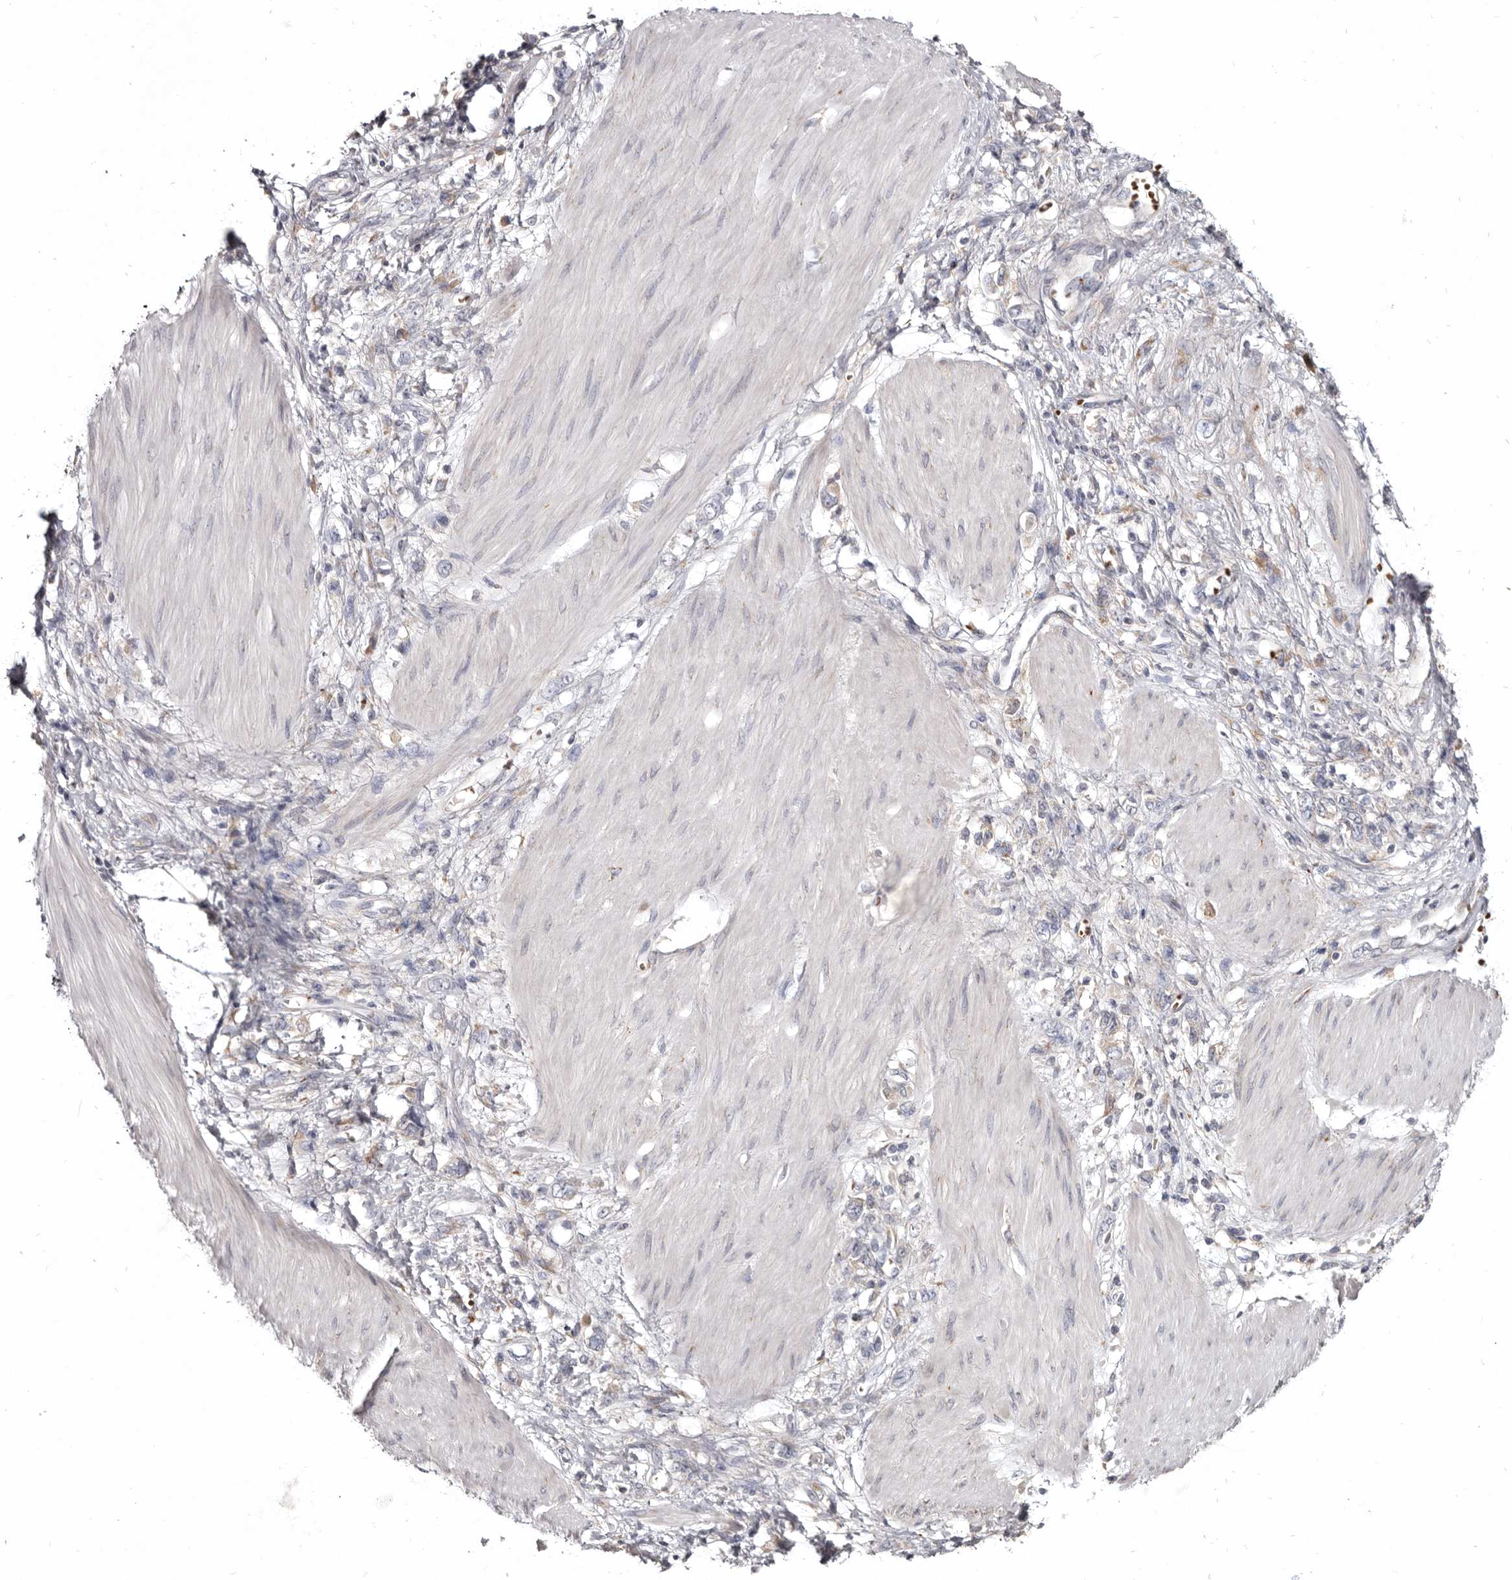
{"staining": {"intensity": "negative", "quantity": "none", "location": "none"}, "tissue": "stomach cancer", "cell_type": "Tumor cells", "image_type": "cancer", "snomed": [{"axis": "morphology", "description": "Adenocarcinoma, NOS"}, {"axis": "topography", "description": "Stomach"}], "caption": "Immunohistochemical staining of human stomach cancer (adenocarcinoma) shows no significant positivity in tumor cells. (DAB (3,3'-diaminobenzidine) immunohistochemistry (IHC), high magnification).", "gene": "NENF", "patient": {"sex": "female", "age": 76}}